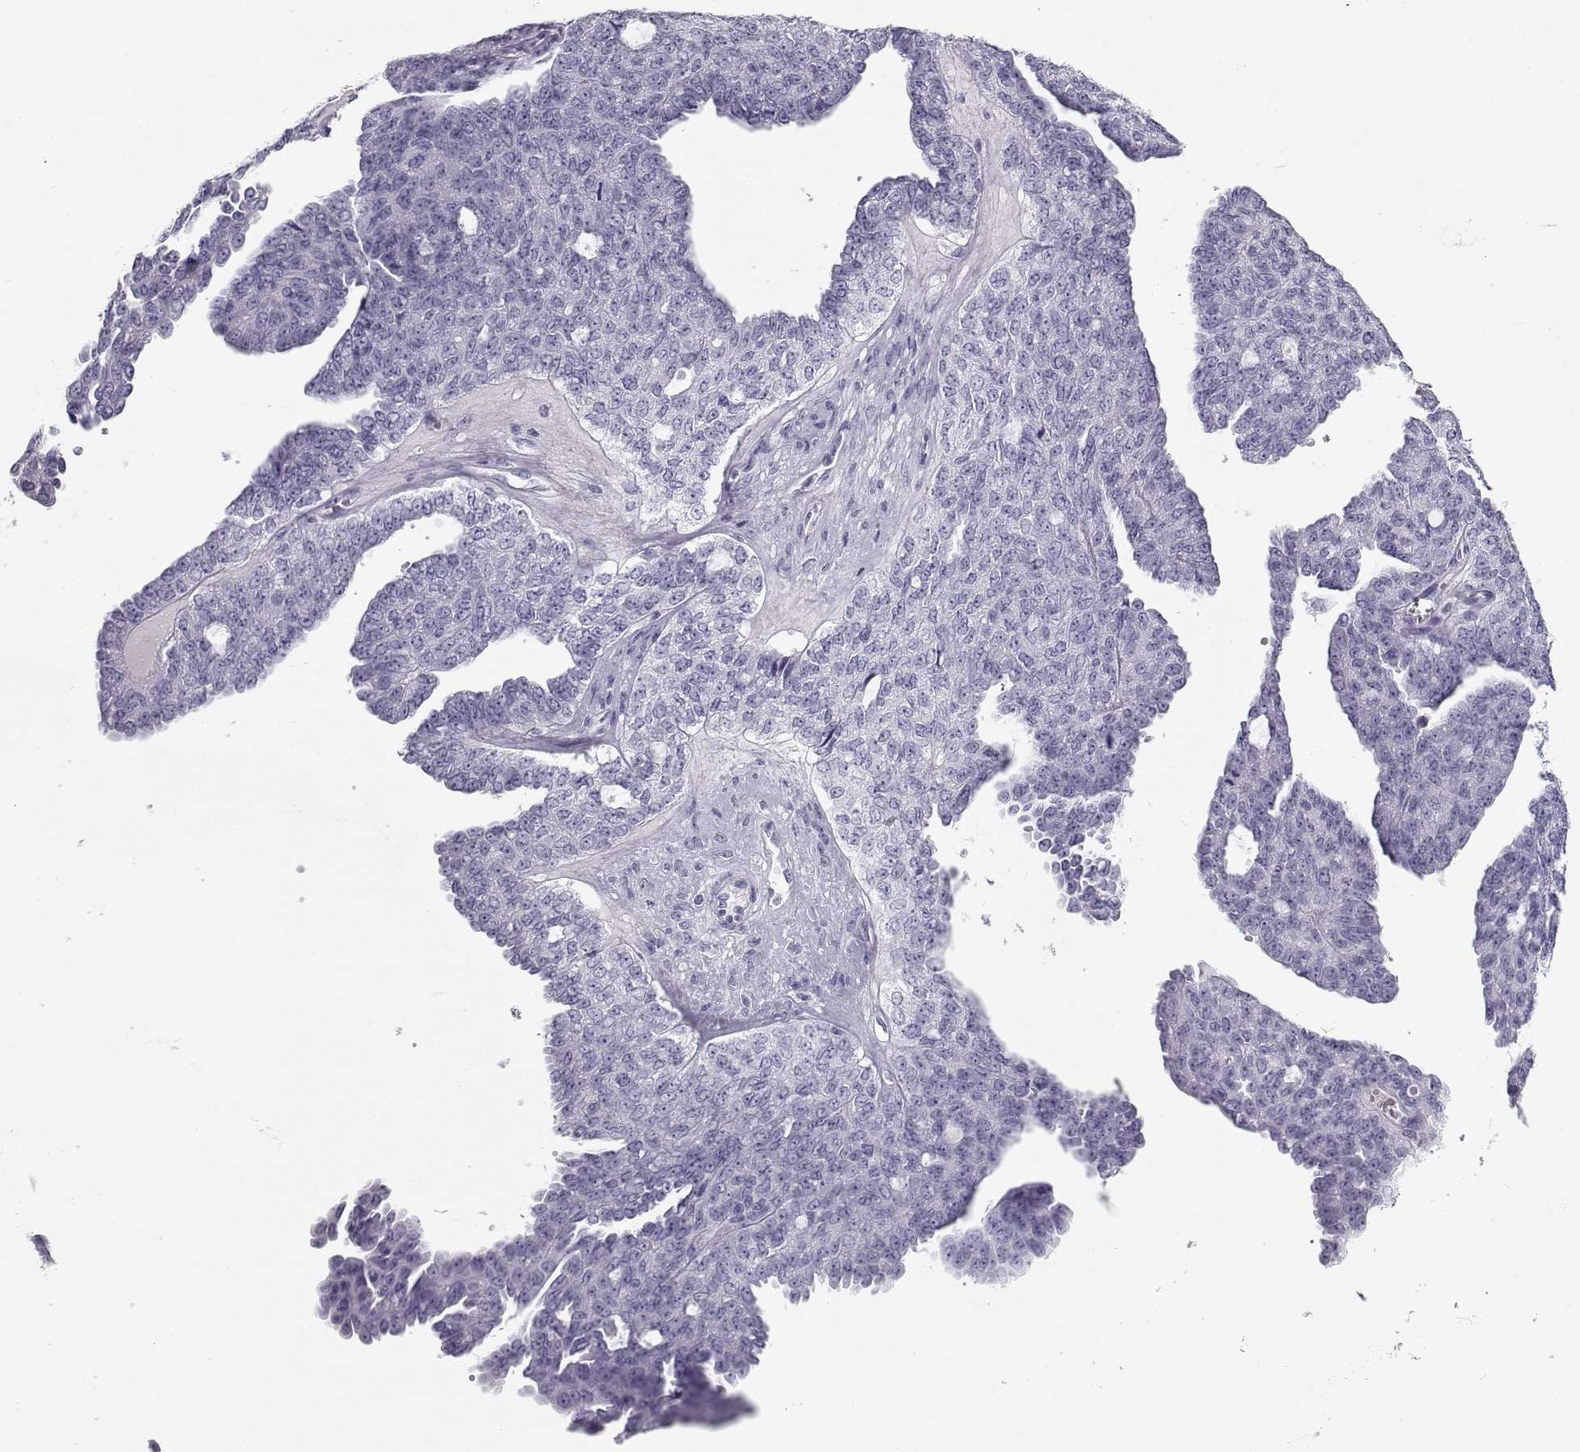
{"staining": {"intensity": "negative", "quantity": "none", "location": "none"}, "tissue": "ovarian cancer", "cell_type": "Tumor cells", "image_type": "cancer", "snomed": [{"axis": "morphology", "description": "Cystadenocarcinoma, serous, NOS"}, {"axis": "topography", "description": "Ovary"}], "caption": "This is an IHC image of human ovarian cancer. There is no staining in tumor cells.", "gene": "TKTL1", "patient": {"sex": "female", "age": 71}}